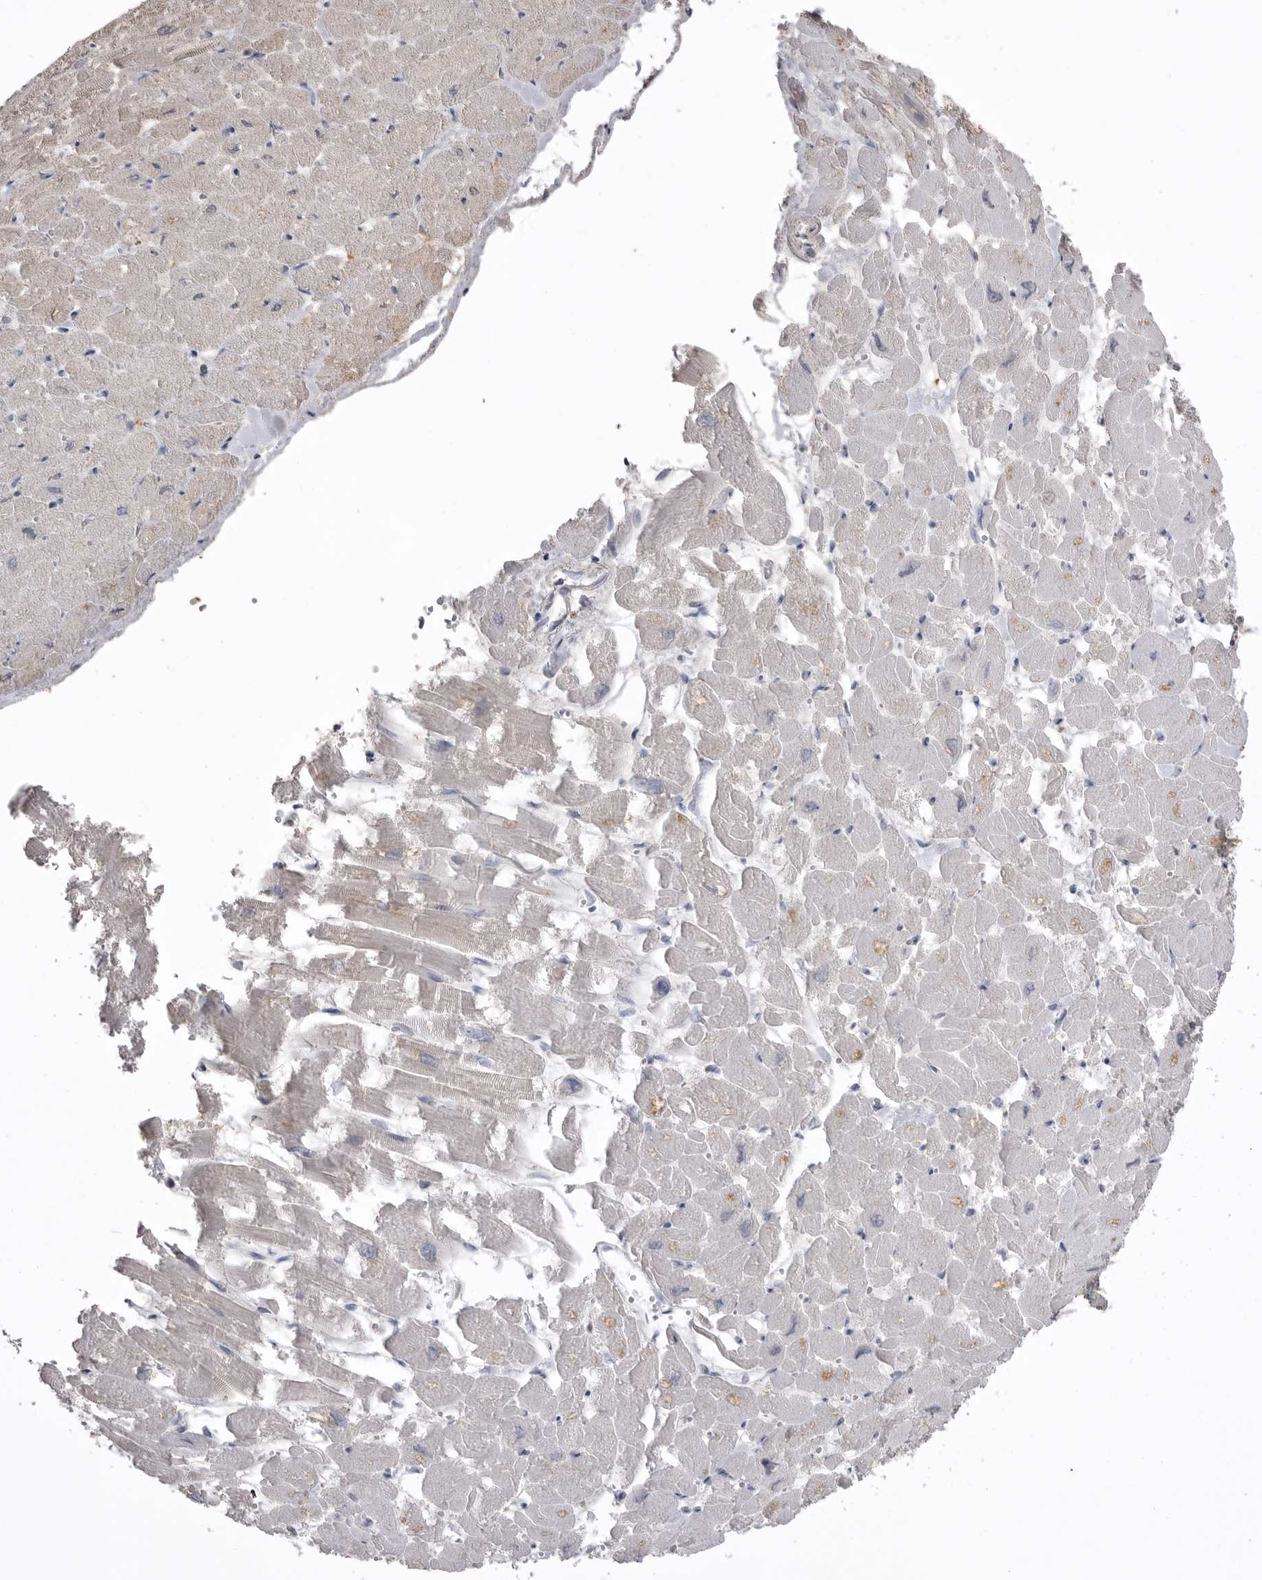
{"staining": {"intensity": "negative", "quantity": "none", "location": "none"}, "tissue": "heart muscle", "cell_type": "Cardiomyocytes", "image_type": "normal", "snomed": [{"axis": "morphology", "description": "Normal tissue, NOS"}, {"axis": "topography", "description": "Heart"}], "caption": "Cardiomyocytes show no significant protein staining in benign heart muscle. (Immunohistochemistry (ihc), brightfield microscopy, high magnification).", "gene": "AHSG", "patient": {"sex": "male", "age": 54}}